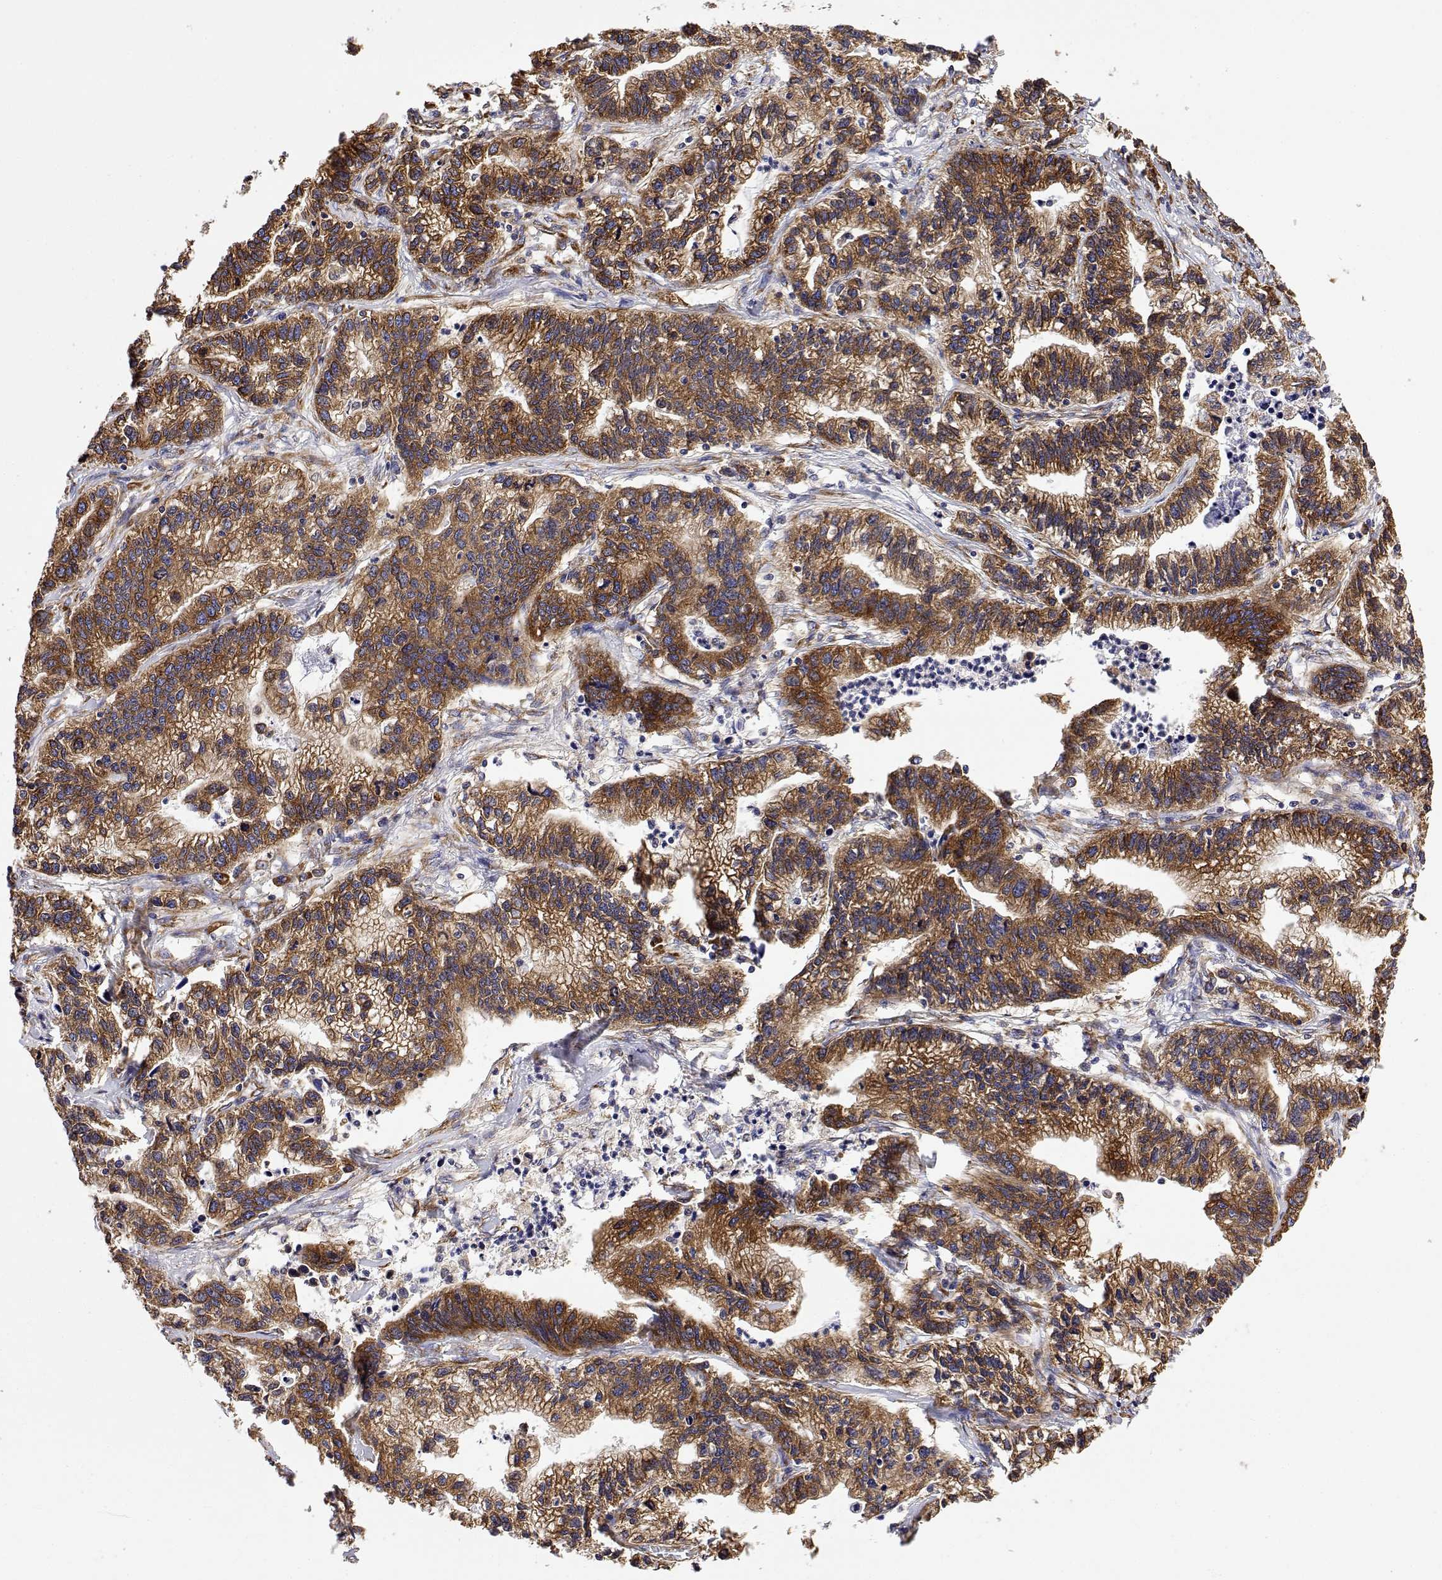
{"staining": {"intensity": "strong", "quantity": ">75%", "location": "cytoplasmic/membranous"}, "tissue": "stomach cancer", "cell_type": "Tumor cells", "image_type": "cancer", "snomed": [{"axis": "morphology", "description": "Adenocarcinoma, NOS"}, {"axis": "topography", "description": "Stomach"}], "caption": "Stomach cancer stained with immunohistochemistry shows strong cytoplasmic/membranous positivity in approximately >75% of tumor cells.", "gene": "EEF1G", "patient": {"sex": "male", "age": 83}}